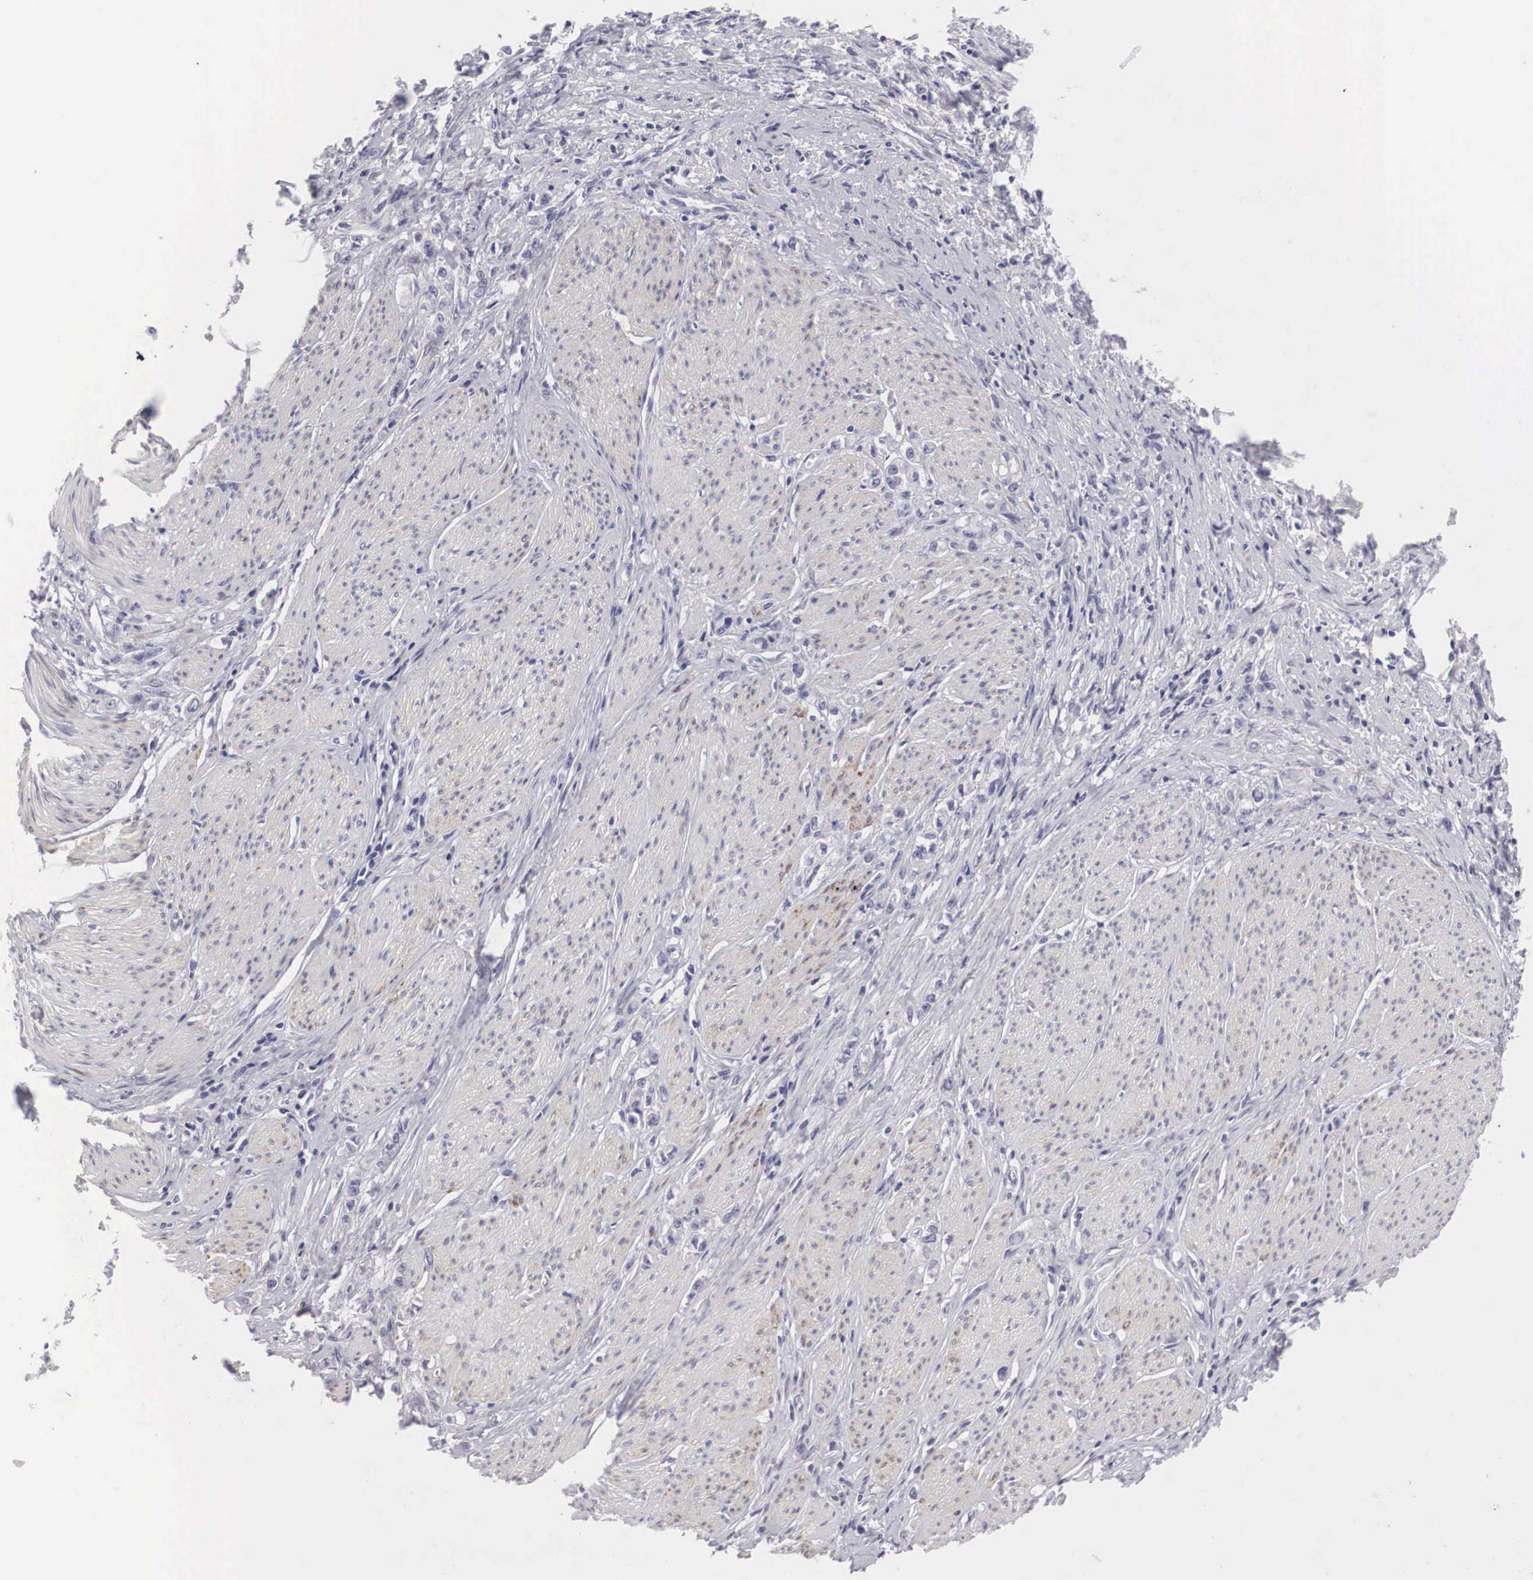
{"staining": {"intensity": "negative", "quantity": "none", "location": "none"}, "tissue": "stomach cancer", "cell_type": "Tumor cells", "image_type": "cancer", "snomed": [{"axis": "morphology", "description": "Adenocarcinoma, NOS"}, {"axis": "topography", "description": "Stomach"}], "caption": "Histopathology image shows no protein positivity in tumor cells of adenocarcinoma (stomach) tissue.", "gene": "ARMCX3", "patient": {"sex": "male", "age": 72}}